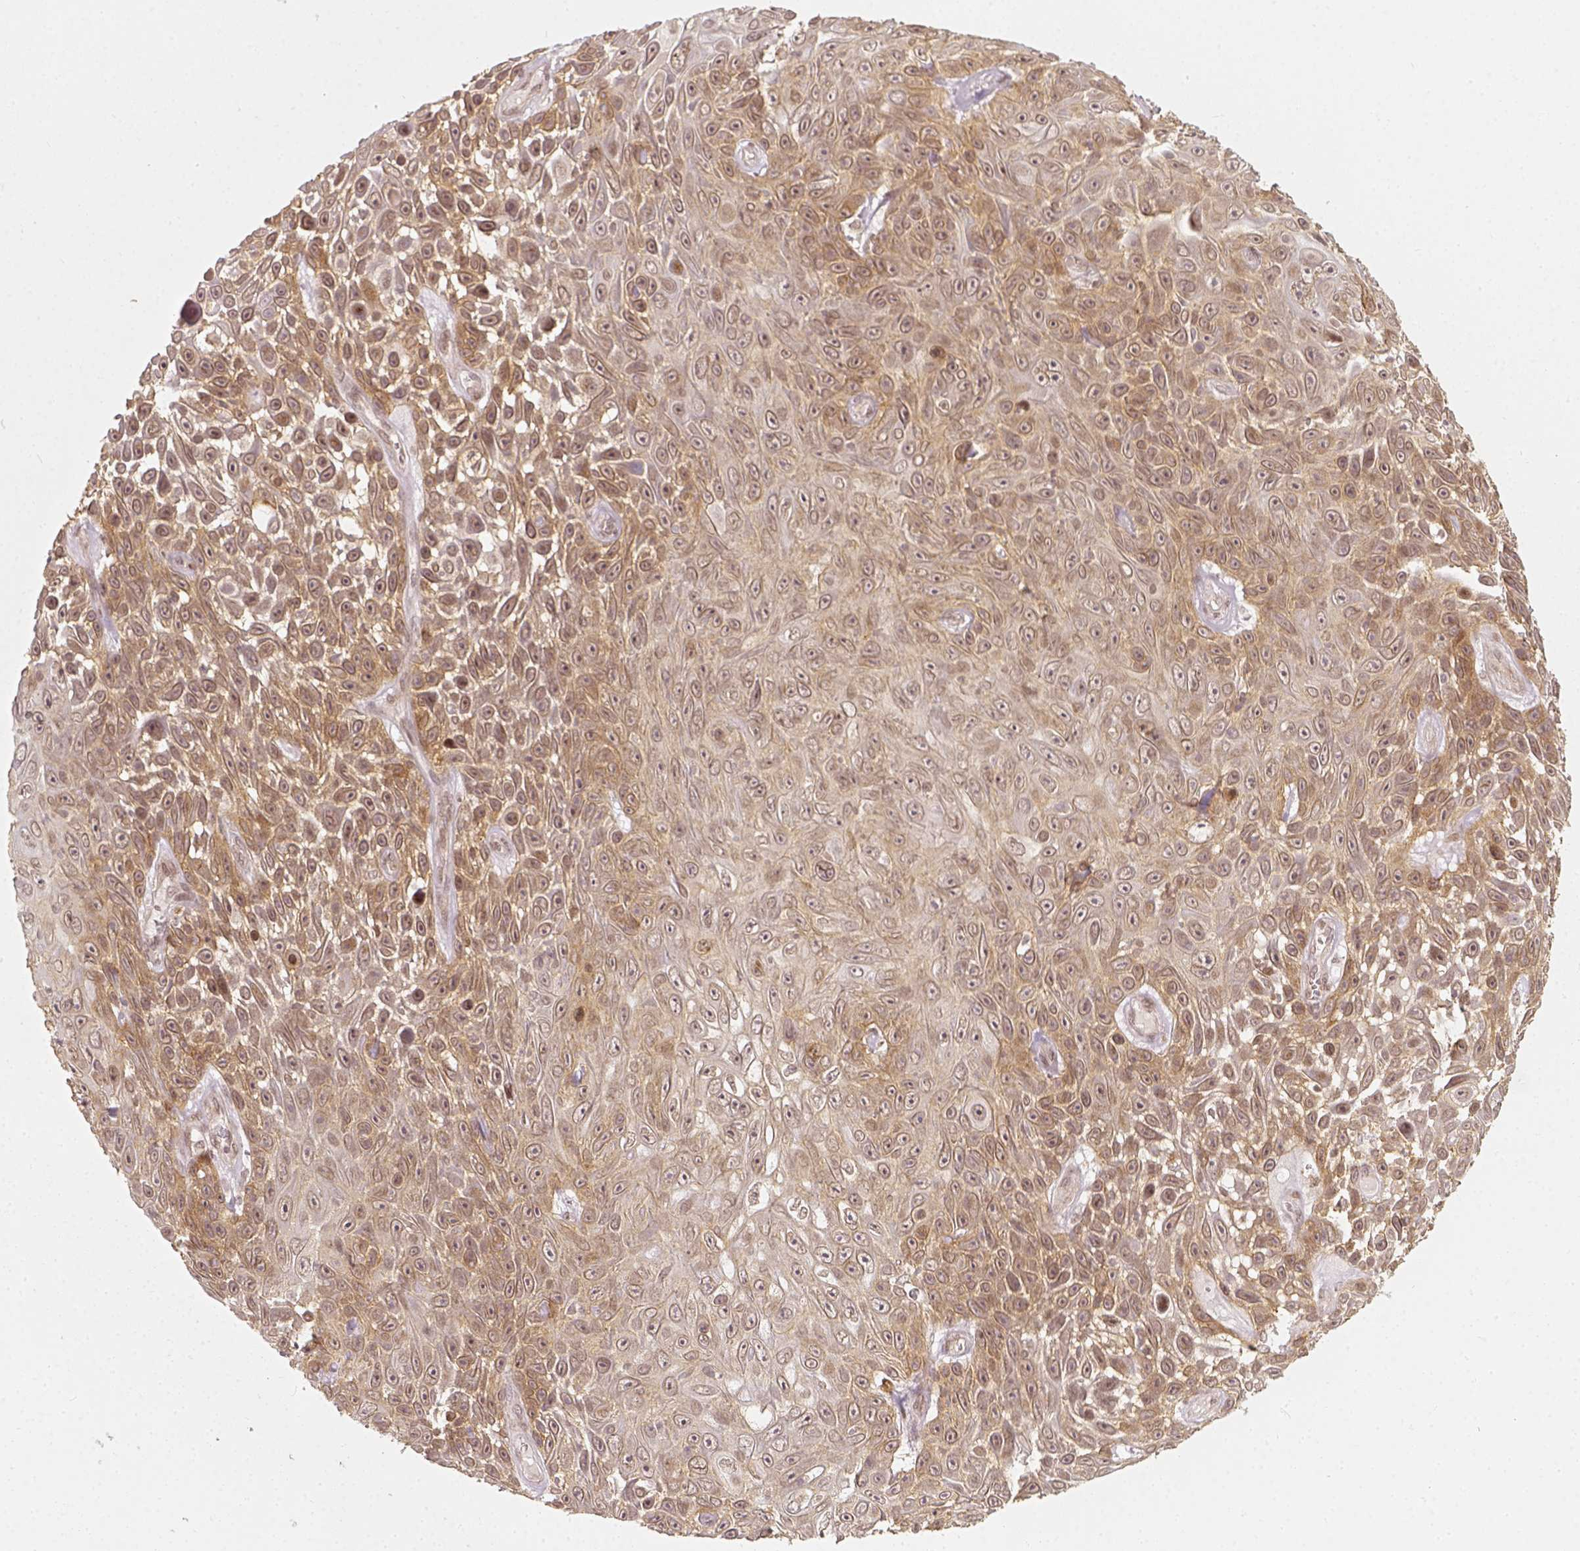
{"staining": {"intensity": "weak", "quantity": ">75%", "location": "cytoplasmic/membranous"}, "tissue": "skin cancer", "cell_type": "Tumor cells", "image_type": "cancer", "snomed": [{"axis": "morphology", "description": "Squamous cell carcinoma, NOS"}, {"axis": "topography", "description": "Skin"}], "caption": "Skin cancer (squamous cell carcinoma) stained with a protein marker reveals weak staining in tumor cells.", "gene": "ZMAT3", "patient": {"sex": "male", "age": 82}}